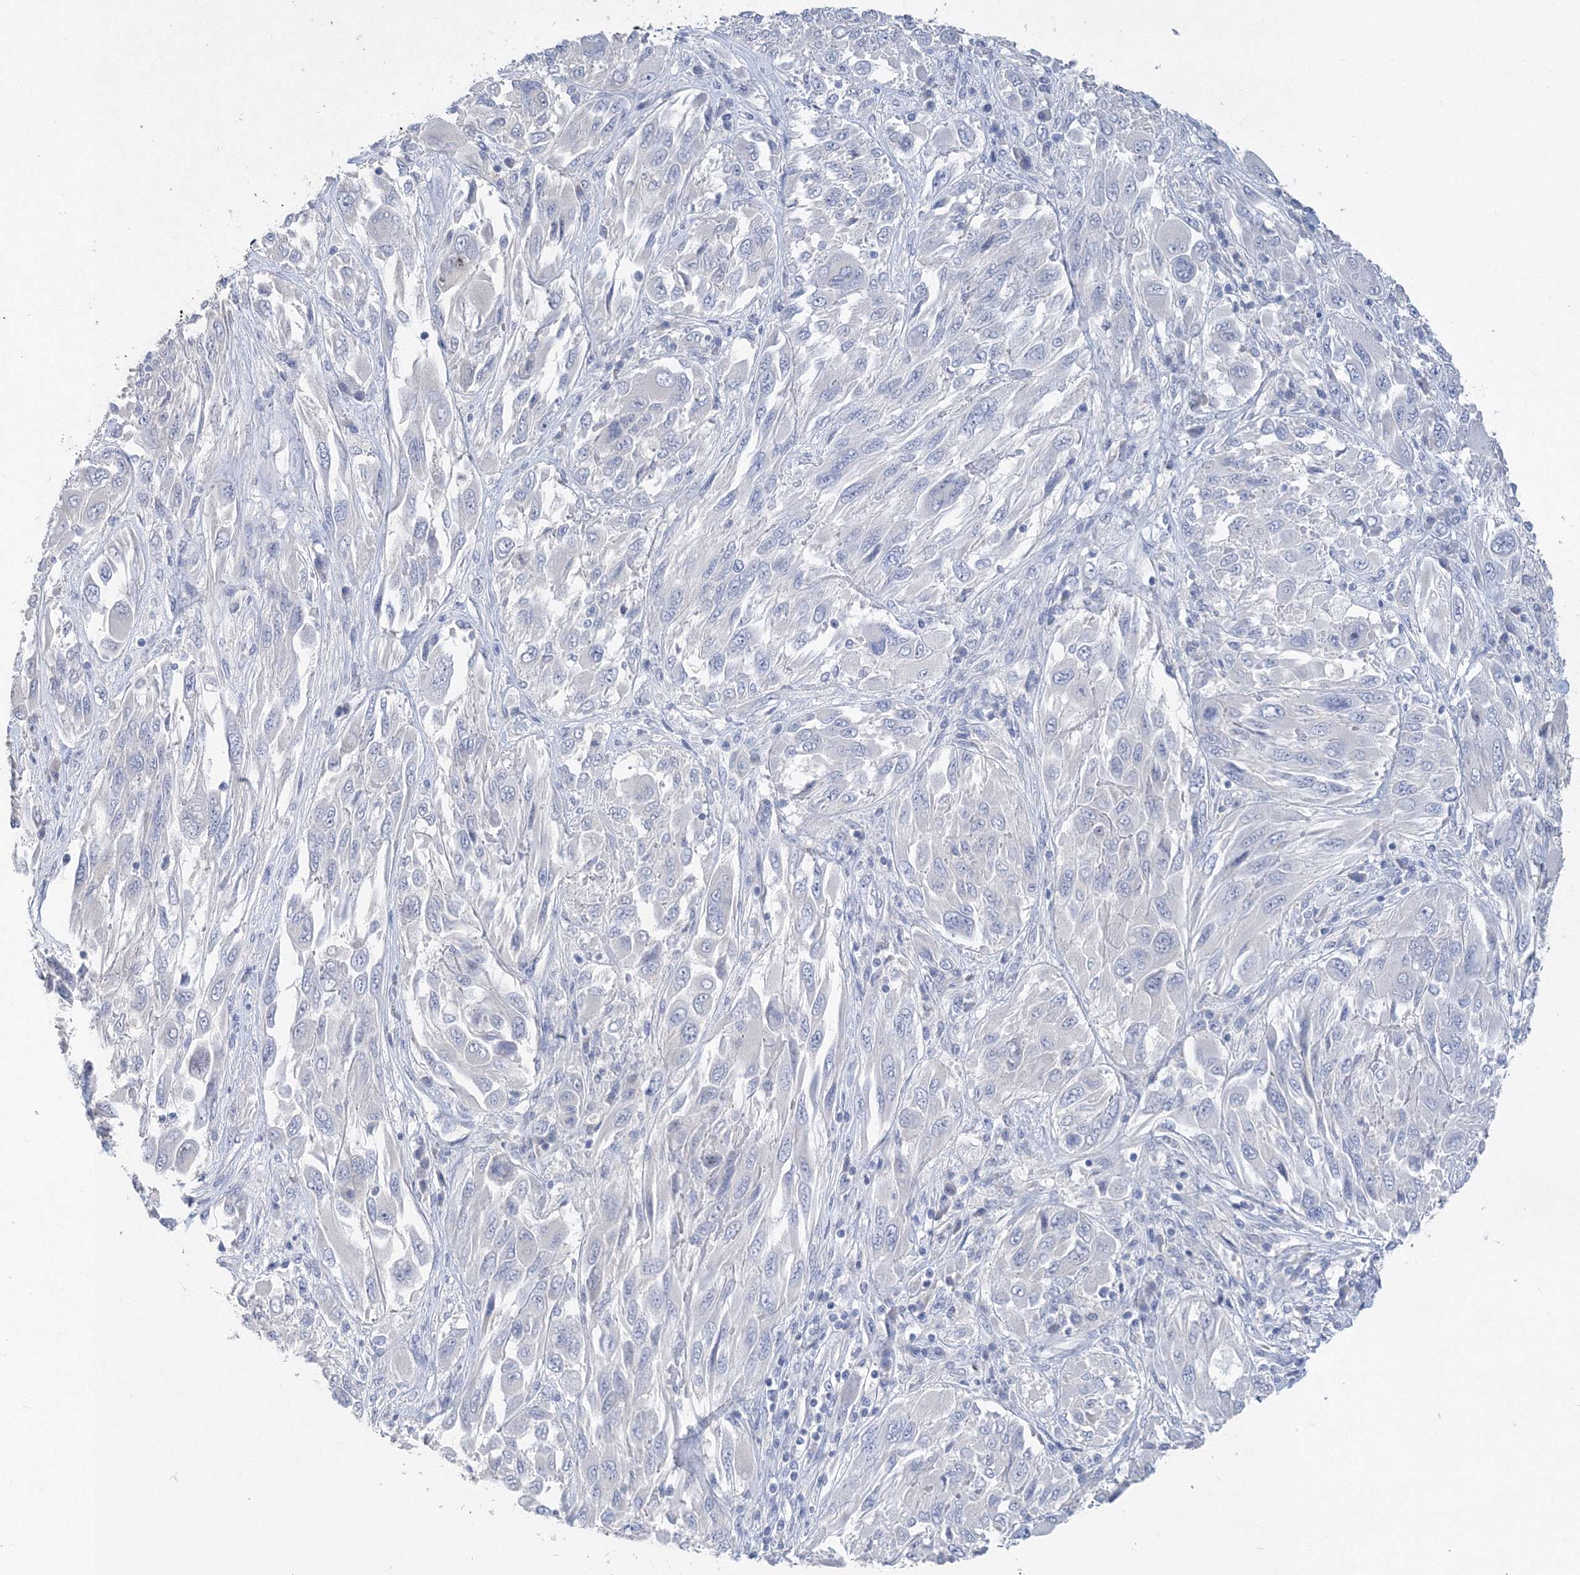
{"staining": {"intensity": "negative", "quantity": "none", "location": "none"}, "tissue": "melanoma", "cell_type": "Tumor cells", "image_type": "cancer", "snomed": [{"axis": "morphology", "description": "Malignant melanoma, NOS"}, {"axis": "topography", "description": "Skin"}], "caption": "Immunohistochemical staining of human malignant melanoma displays no significant staining in tumor cells.", "gene": "OSBPL6", "patient": {"sex": "female", "age": 91}}